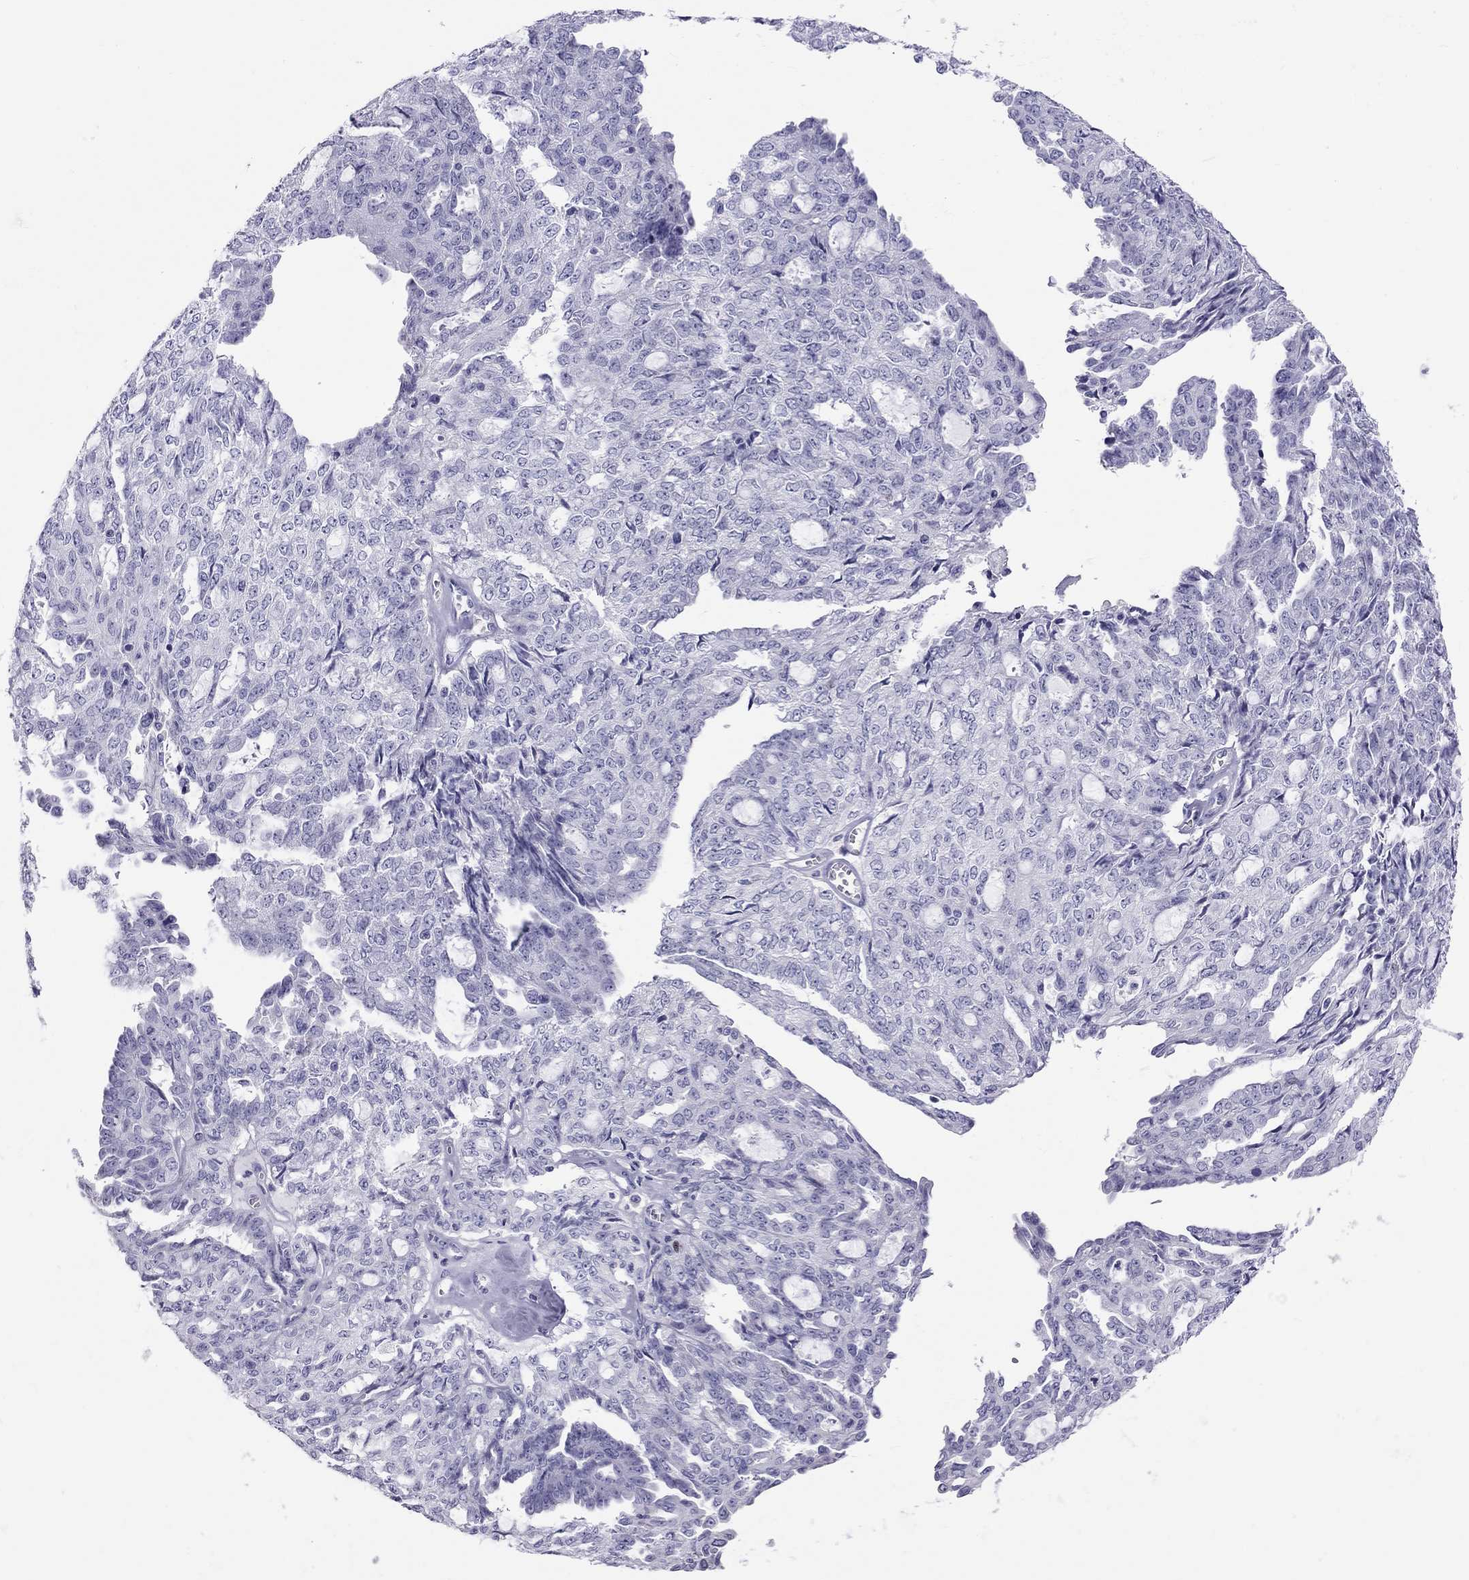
{"staining": {"intensity": "negative", "quantity": "none", "location": "none"}, "tissue": "ovarian cancer", "cell_type": "Tumor cells", "image_type": "cancer", "snomed": [{"axis": "morphology", "description": "Cystadenocarcinoma, serous, NOS"}, {"axis": "topography", "description": "Ovary"}], "caption": "Immunohistochemistry image of neoplastic tissue: human serous cystadenocarcinoma (ovarian) stained with DAB reveals no significant protein staining in tumor cells.", "gene": "STAG3", "patient": {"sex": "female", "age": 71}}